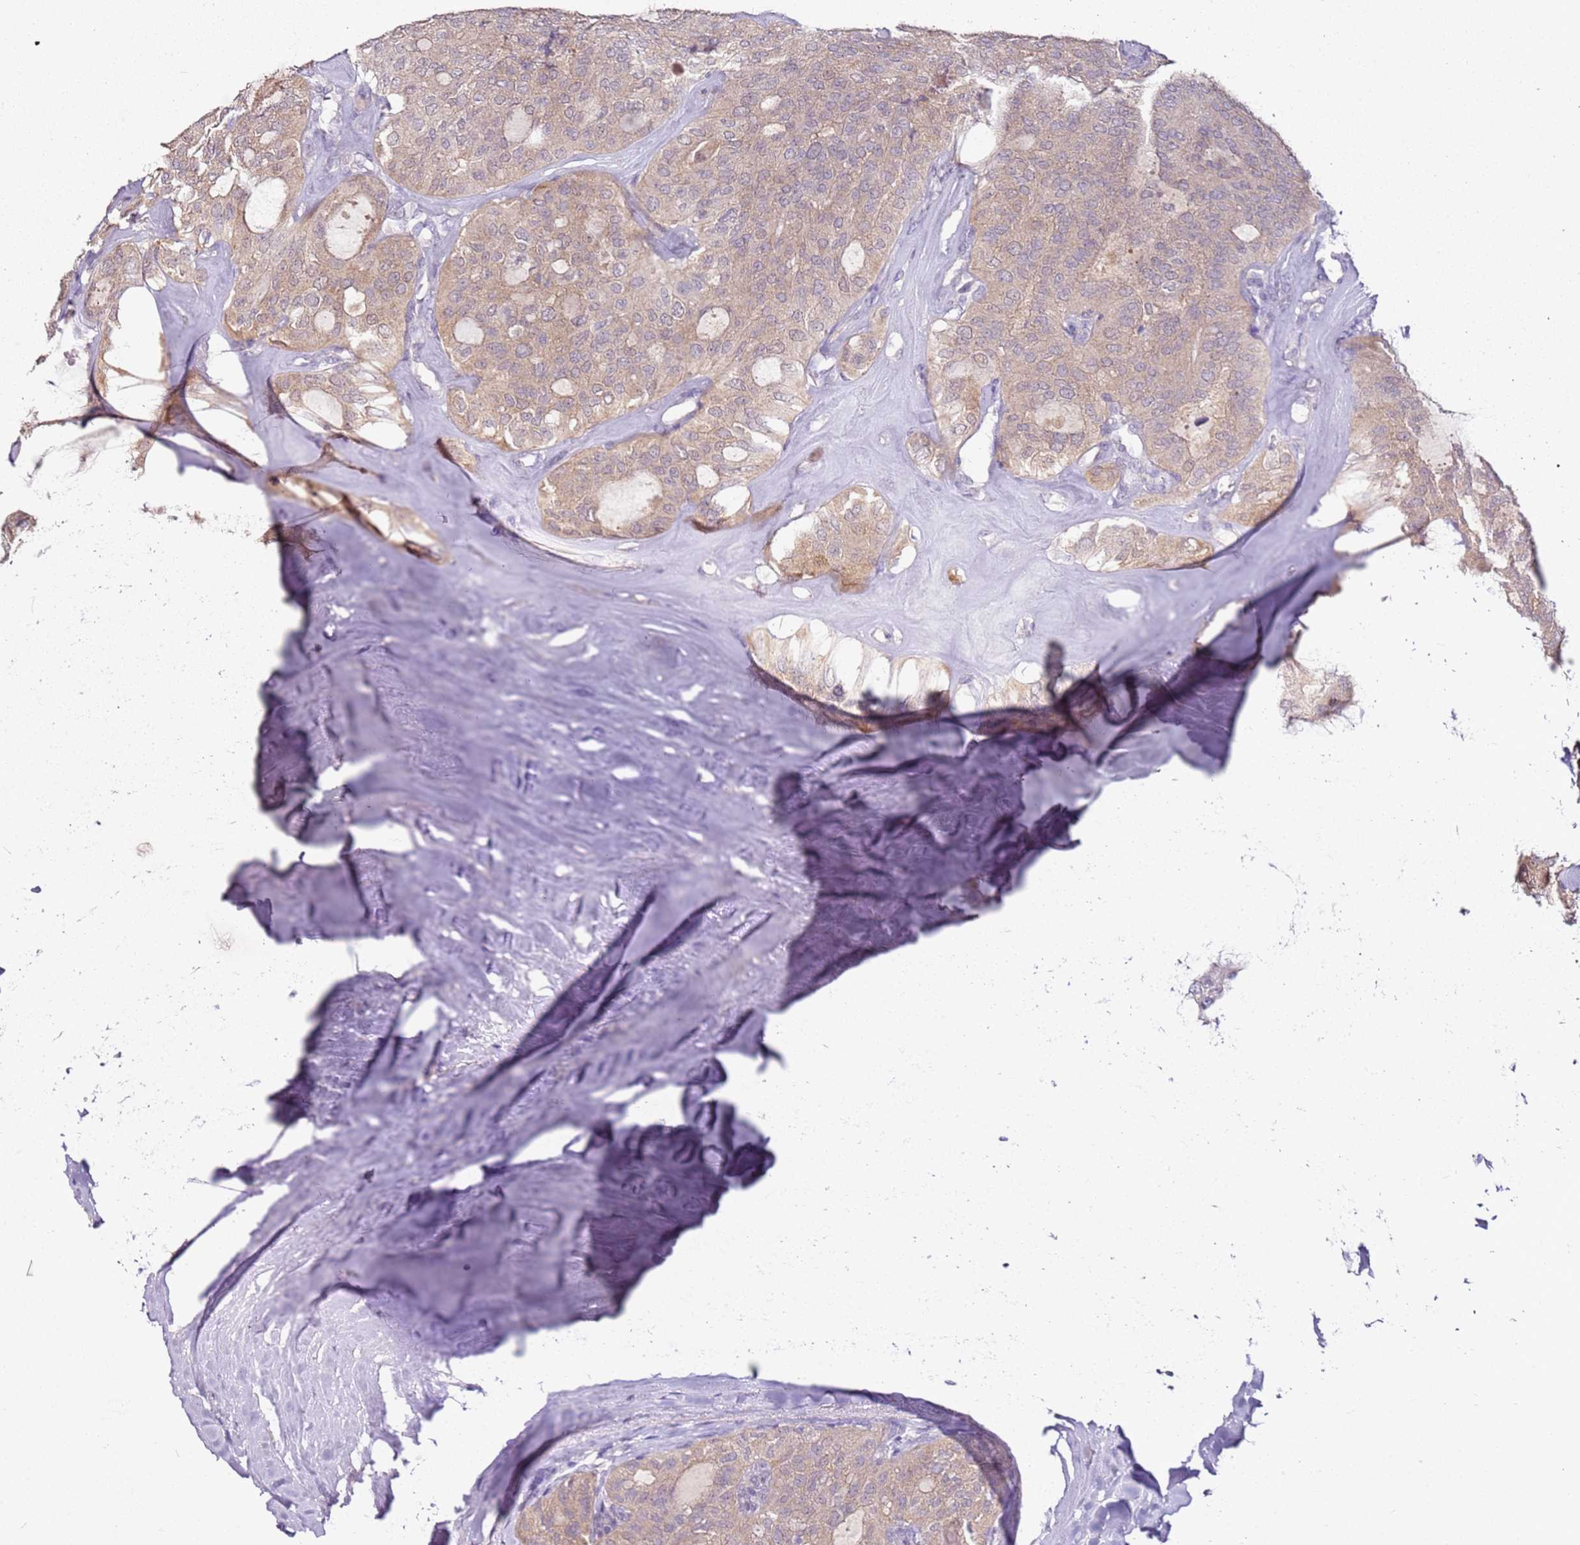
{"staining": {"intensity": "weak", "quantity": ">75%", "location": "cytoplasmic/membranous"}, "tissue": "thyroid cancer", "cell_type": "Tumor cells", "image_type": "cancer", "snomed": [{"axis": "morphology", "description": "Follicular adenoma carcinoma, NOS"}, {"axis": "topography", "description": "Thyroid gland"}], "caption": "Tumor cells reveal low levels of weak cytoplasmic/membranous expression in about >75% of cells in follicular adenoma carcinoma (thyroid).", "gene": "MDH1", "patient": {"sex": "male", "age": 75}}